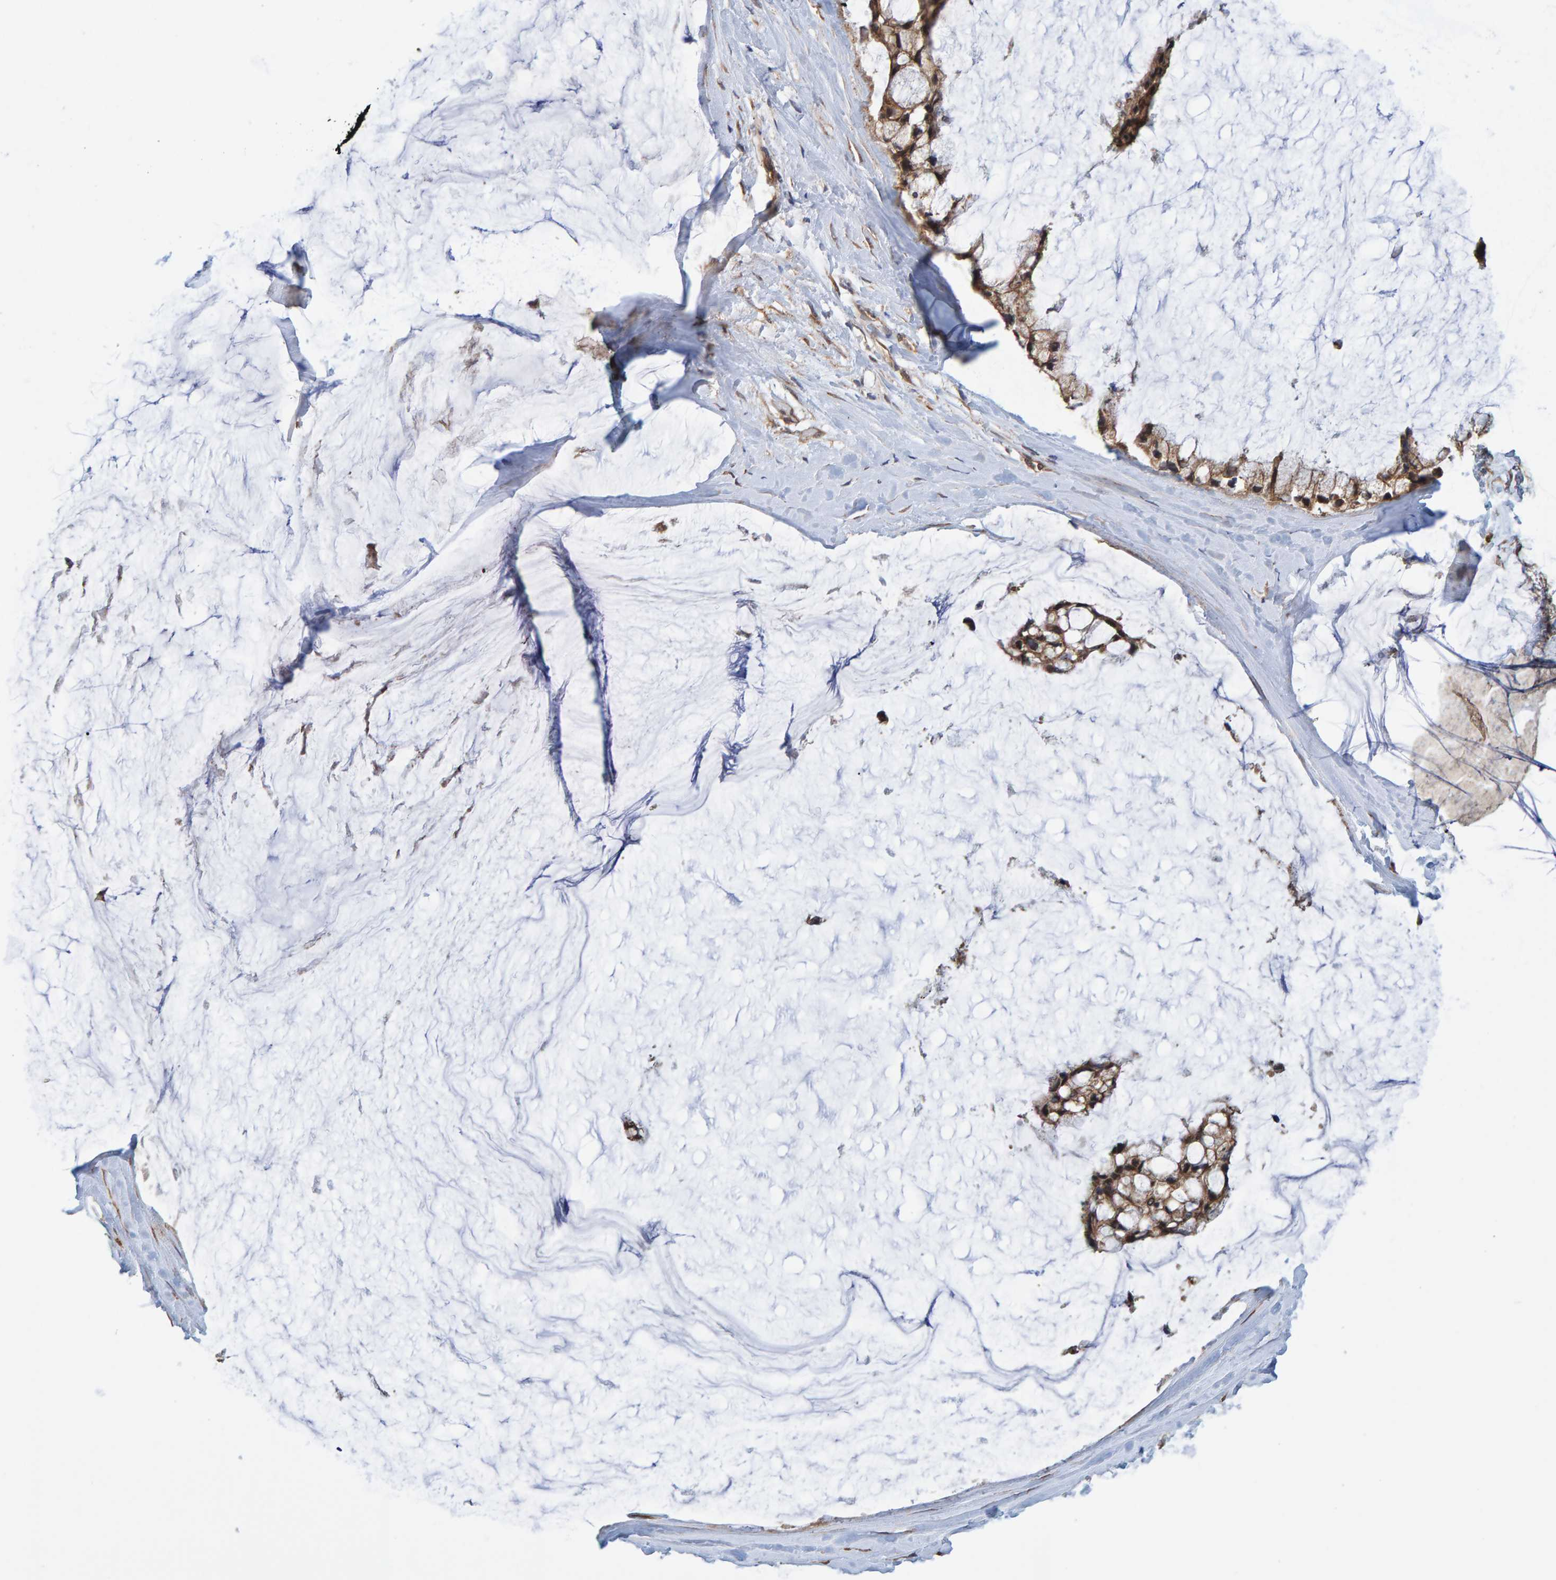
{"staining": {"intensity": "moderate", "quantity": ">75%", "location": "cytoplasmic/membranous"}, "tissue": "ovarian cancer", "cell_type": "Tumor cells", "image_type": "cancer", "snomed": [{"axis": "morphology", "description": "Cystadenocarcinoma, mucinous, NOS"}, {"axis": "topography", "description": "Ovary"}], "caption": "Immunohistochemistry (IHC) (DAB (3,3'-diaminobenzidine)) staining of human ovarian mucinous cystadenocarcinoma shows moderate cytoplasmic/membranous protein positivity in approximately >75% of tumor cells.", "gene": "SCRN2", "patient": {"sex": "female", "age": 39}}